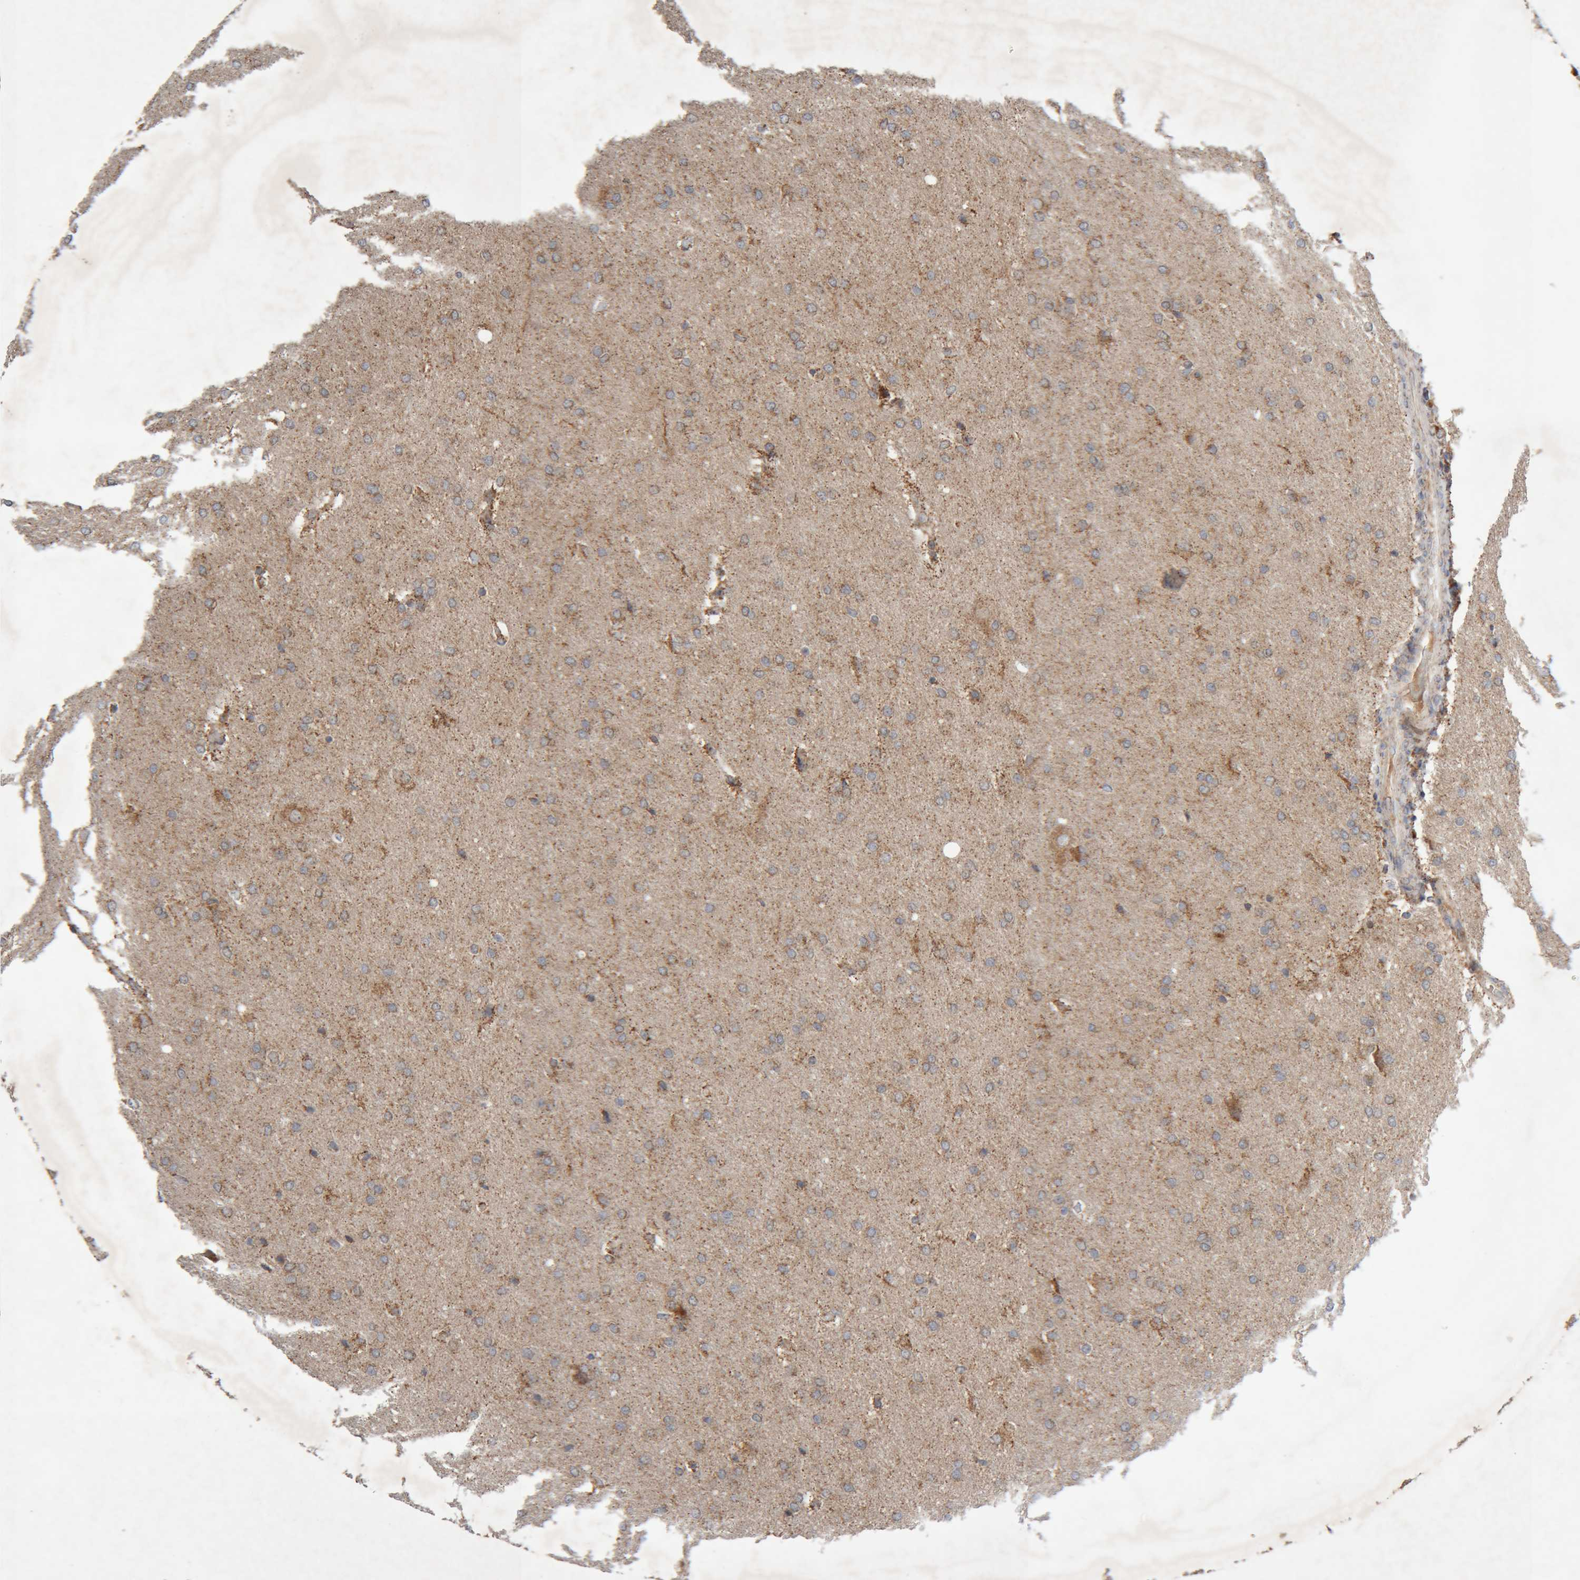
{"staining": {"intensity": "moderate", "quantity": ">75%", "location": "cytoplasmic/membranous"}, "tissue": "glioma", "cell_type": "Tumor cells", "image_type": "cancer", "snomed": [{"axis": "morphology", "description": "Glioma, malignant, Low grade"}, {"axis": "topography", "description": "Brain"}], "caption": "Immunohistochemistry staining of glioma, which exhibits medium levels of moderate cytoplasmic/membranous positivity in about >75% of tumor cells indicating moderate cytoplasmic/membranous protein staining. The staining was performed using DAB (brown) for protein detection and nuclei were counterstained in hematoxylin (blue).", "gene": "KIF21B", "patient": {"sex": "female", "age": 37}}